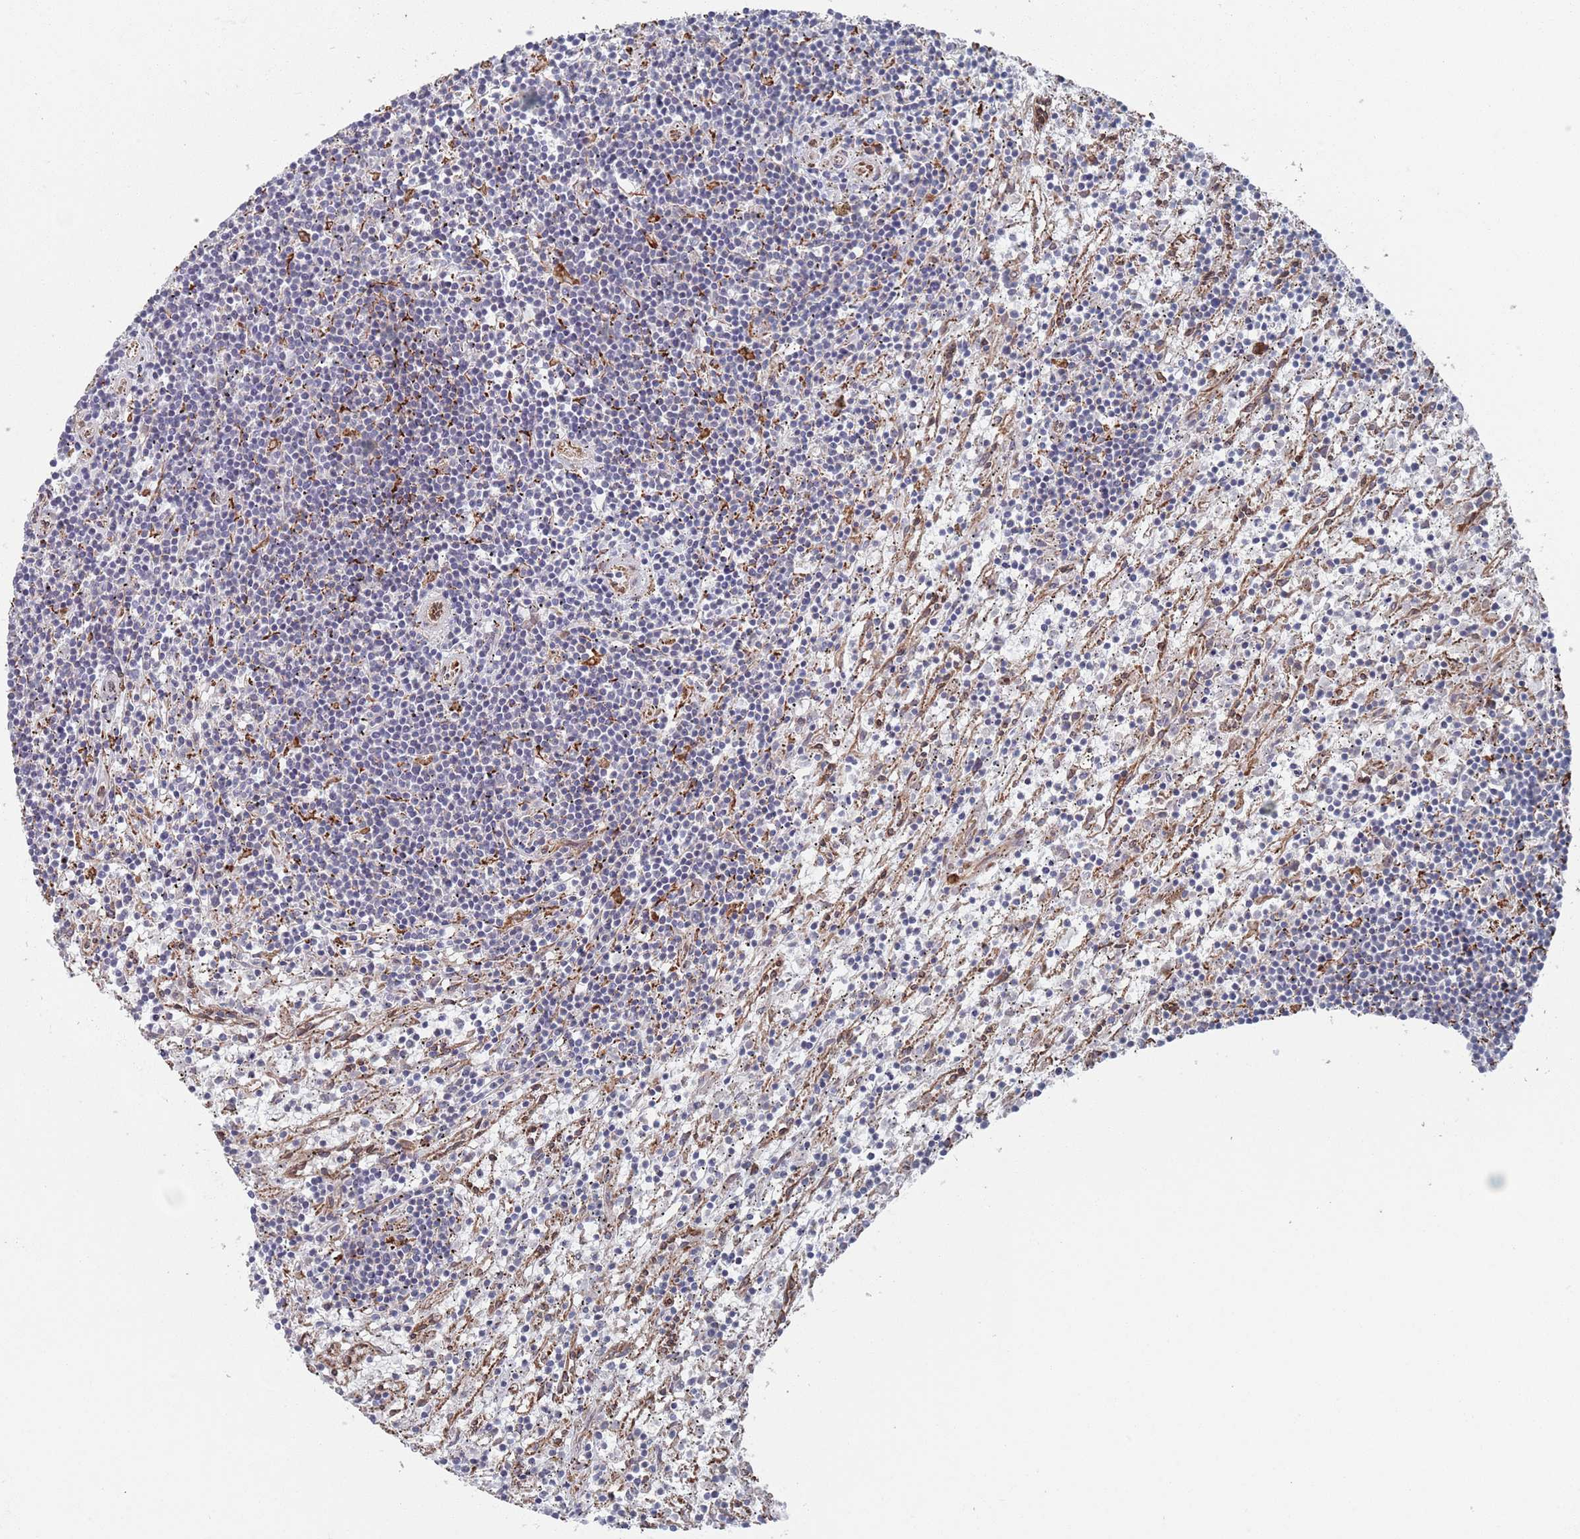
{"staining": {"intensity": "negative", "quantity": "none", "location": "none"}, "tissue": "lymphoma", "cell_type": "Tumor cells", "image_type": "cancer", "snomed": [{"axis": "morphology", "description": "Malignant lymphoma, non-Hodgkin's type, Low grade"}, {"axis": "topography", "description": "Spleen"}], "caption": "A photomicrograph of lymphoma stained for a protein shows no brown staining in tumor cells. Brightfield microscopy of IHC stained with DAB (3,3'-diaminobenzidine) (brown) and hematoxylin (blue), captured at high magnification.", "gene": "CCDC106", "patient": {"sex": "male", "age": 76}}